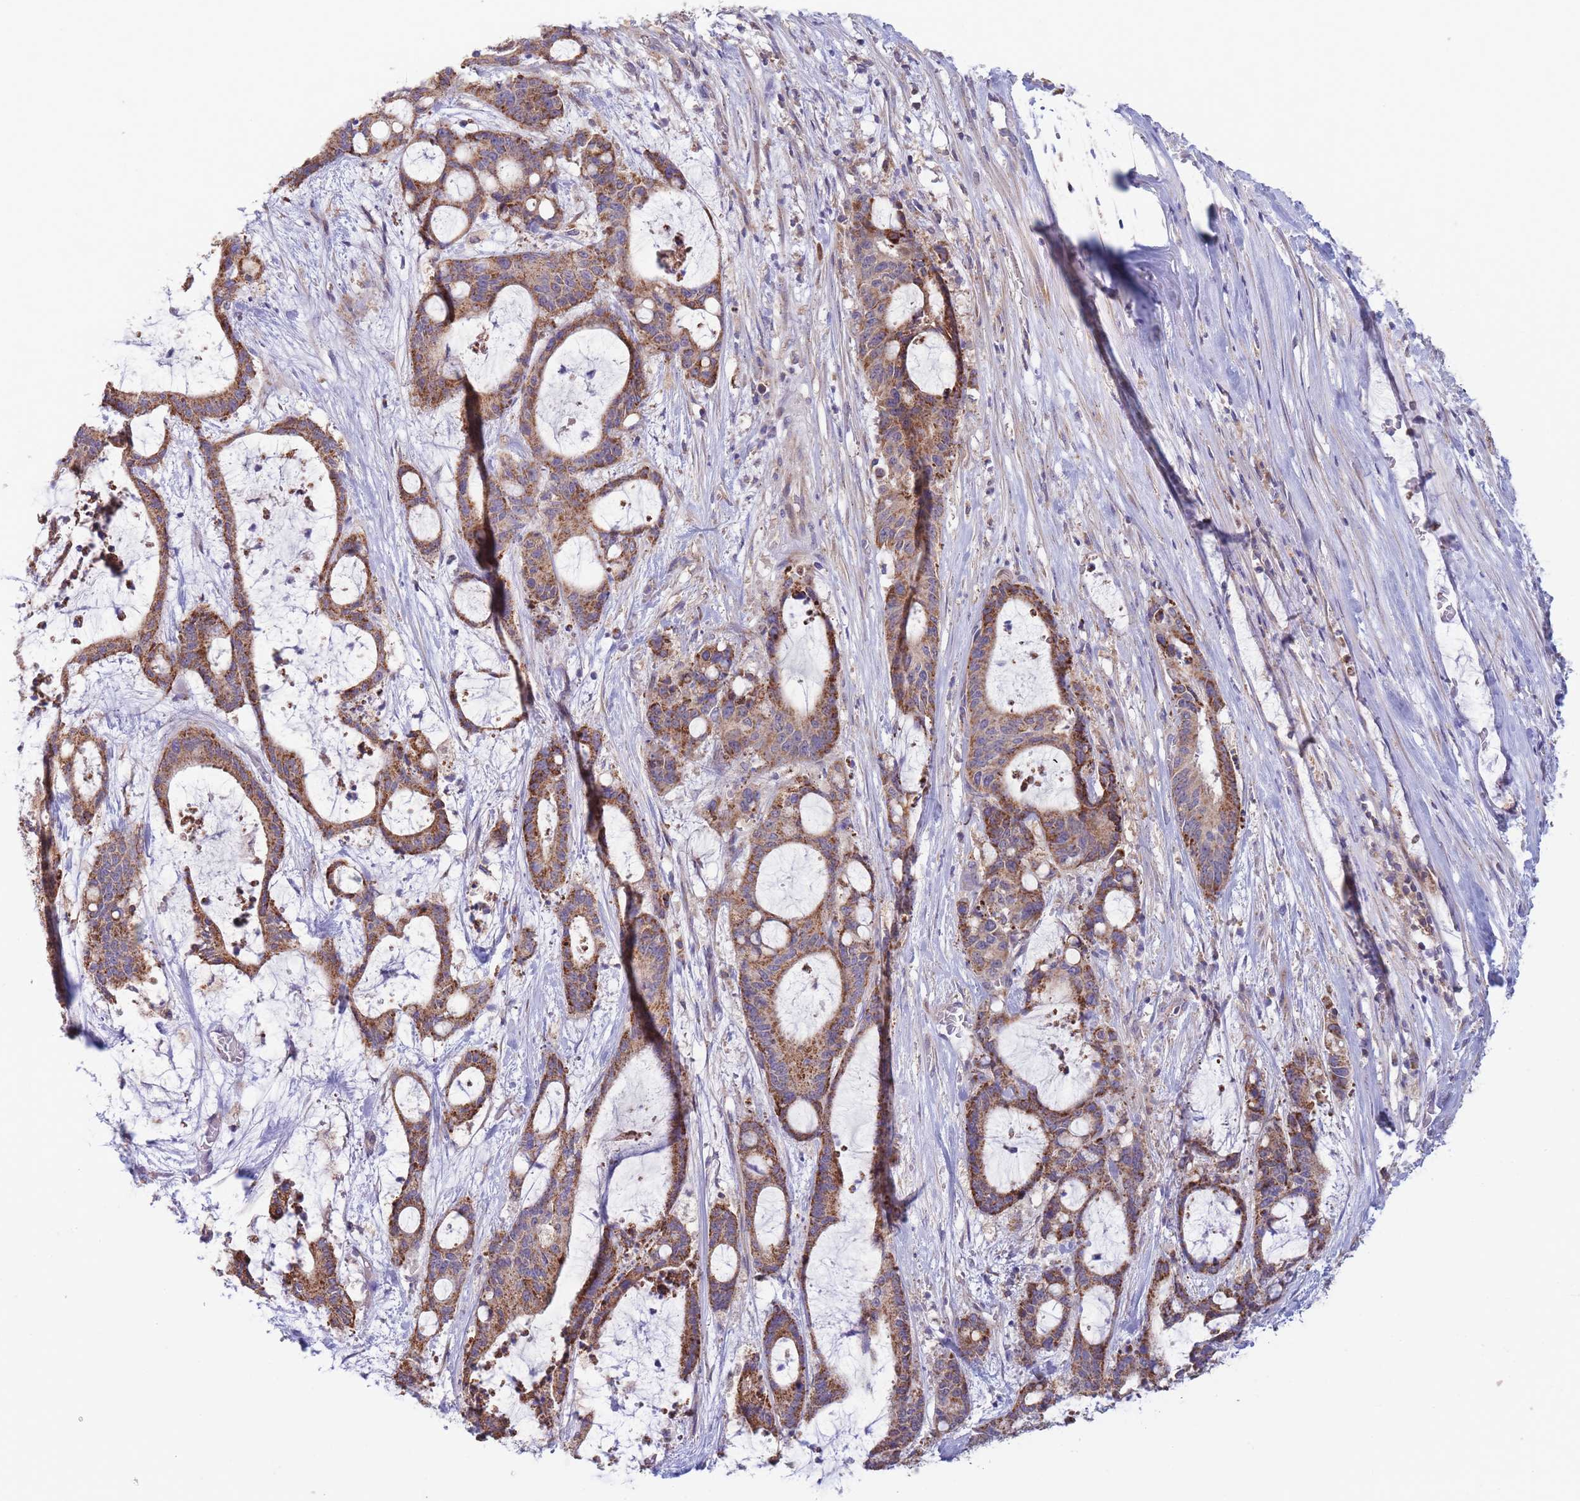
{"staining": {"intensity": "moderate", "quantity": ">75%", "location": "cytoplasmic/membranous"}, "tissue": "liver cancer", "cell_type": "Tumor cells", "image_type": "cancer", "snomed": [{"axis": "morphology", "description": "Normal tissue, NOS"}, {"axis": "morphology", "description": "Cholangiocarcinoma"}, {"axis": "topography", "description": "Liver"}, {"axis": "topography", "description": "Peripheral nerve tissue"}], "caption": "Liver cancer (cholangiocarcinoma) stained with DAB immunohistochemistry reveals medium levels of moderate cytoplasmic/membranous staining in about >75% of tumor cells. The staining is performed using DAB (3,3'-diaminobenzidine) brown chromogen to label protein expression. The nuclei are counter-stained blue using hematoxylin.", "gene": "SLC25A42", "patient": {"sex": "female", "age": 73}}